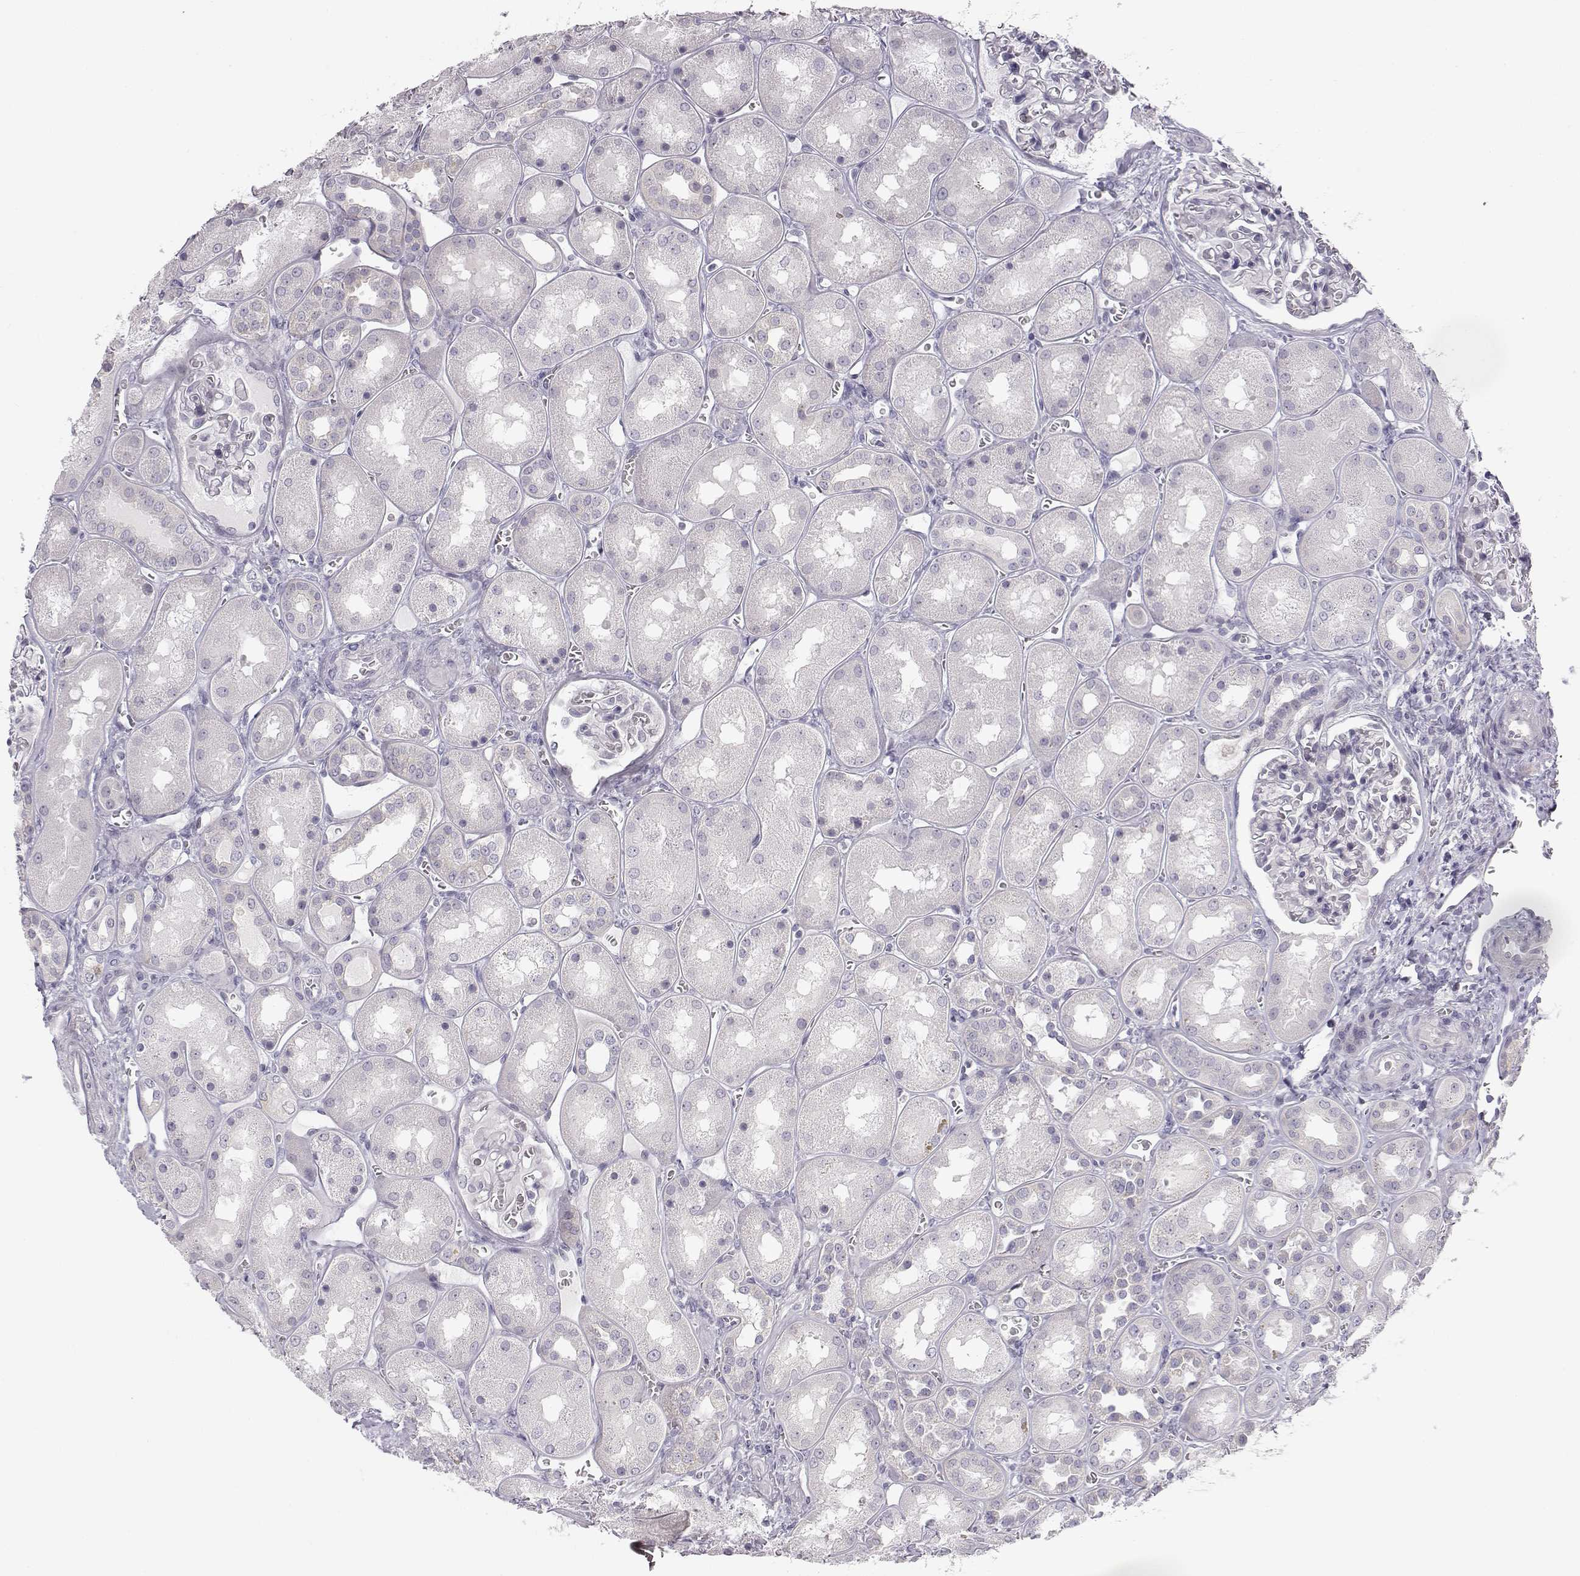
{"staining": {"intensity": "negative", "quantity": "none", "location": "none"}, "tissue": "kidney", "cell_type": "Cells in glomeruli", "image_type": "normal", "snomed": [{"axis": "morphology", "description": "Normal tissue, NOS"}, {"axis": "topography", "description": "Kidney"}], "caption": "A photomicrograph of kidney stained for a protein demonstrates no brown staining in cells in glomeruli. (DAB immunohistochemistry visualized using brightfield microscopy, high magnification).", "gene": "MYCBPAP", "patient": {"sex": "male", "age": 73}}